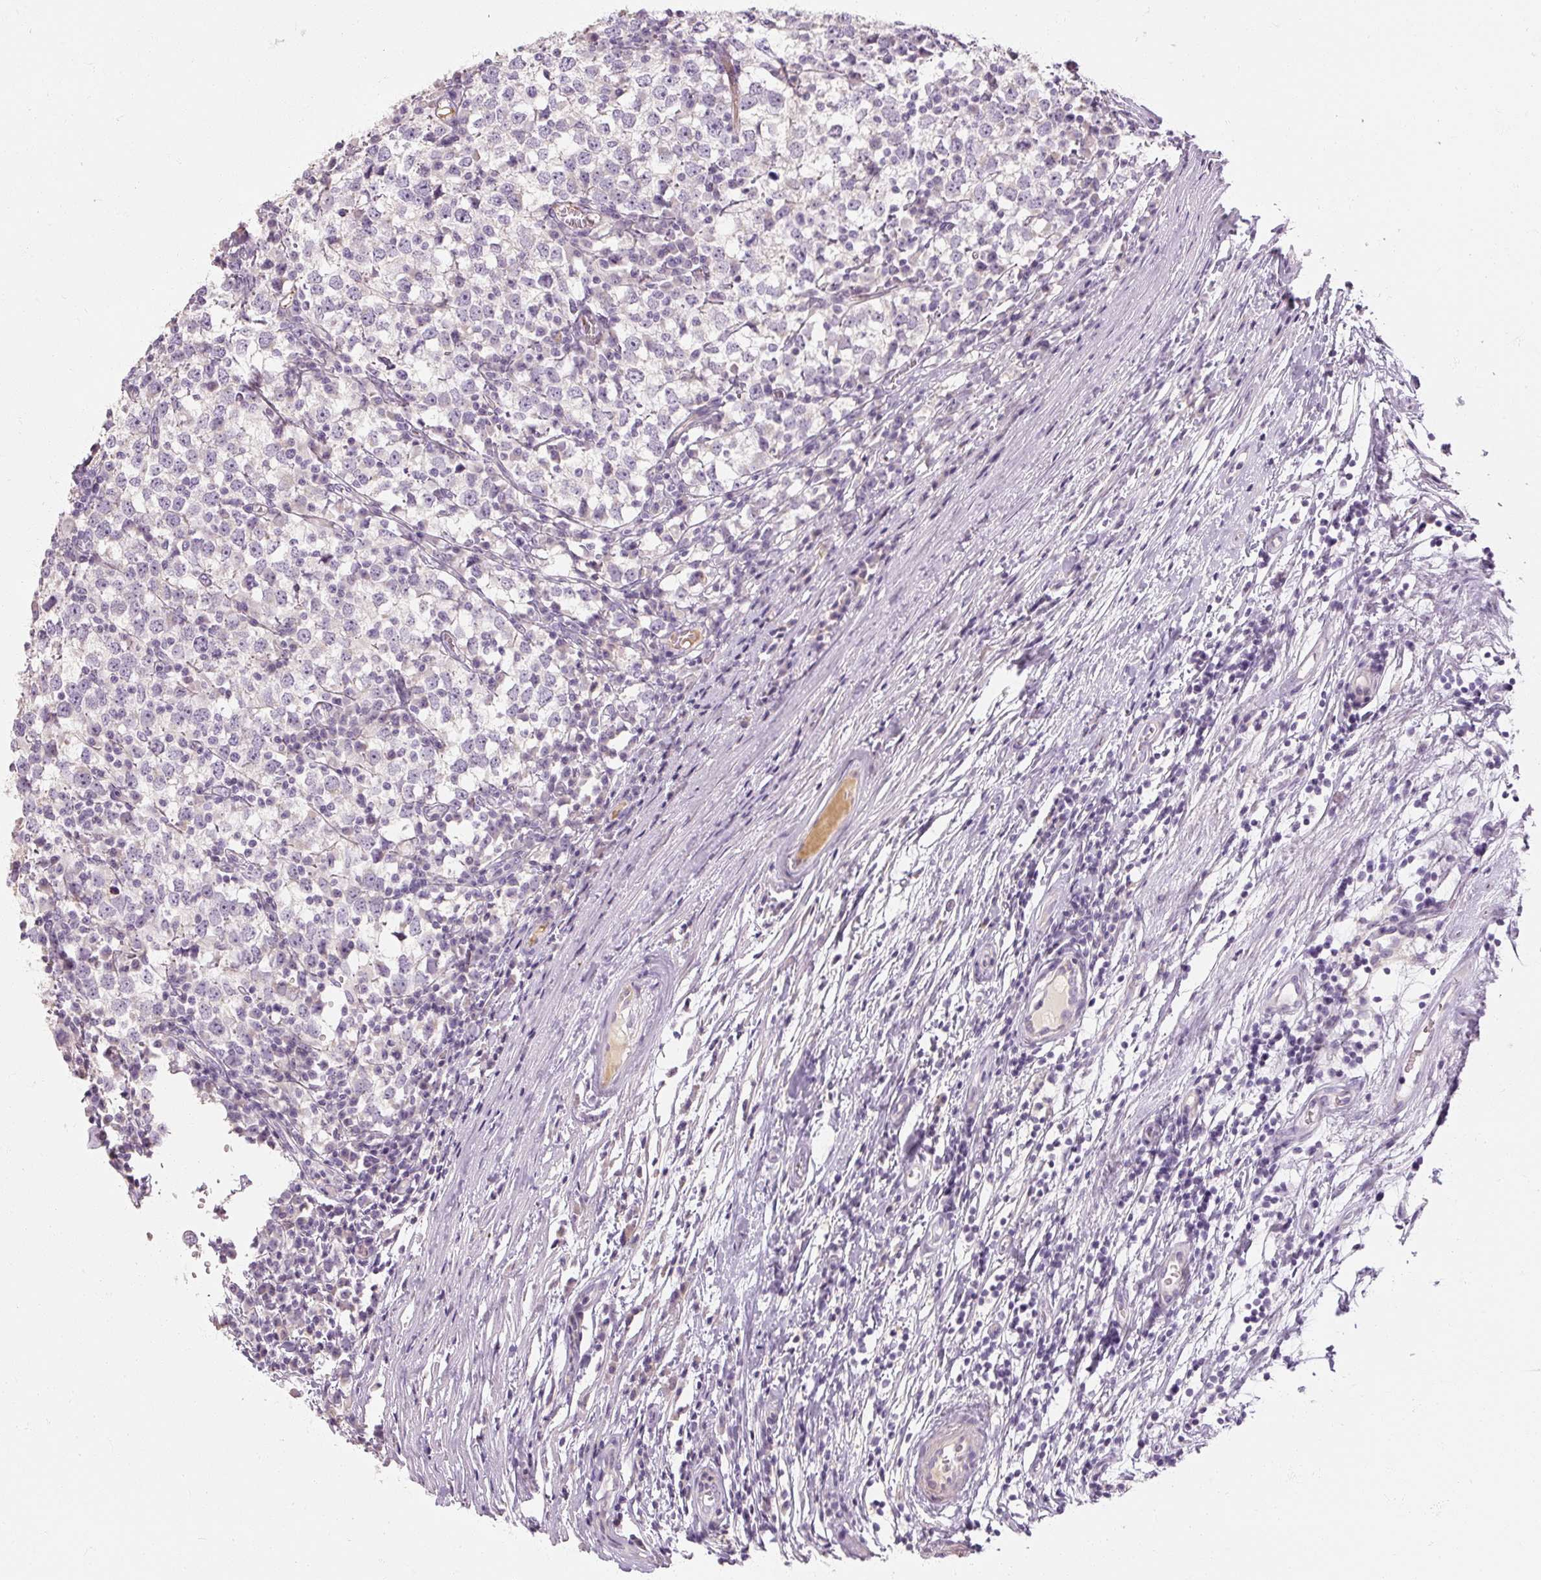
{"staining": {"intensity": "negative", "quantity": "none", "location": "none"}, "tissue": "testis cancer", "cell_type": "Tumor cells", "image_type": "cancer", "snomed": [{"axis": "morphology", "description": "Seminoma, NOS"}, {"axis": "topography", "description": "Testis"}], "caption": "This is an IHC histopathology image of testis seminoma. There is no staining in tumor cells.", "gene": "NFE2L3", "patient": {"sex": "male", "age": 65}}